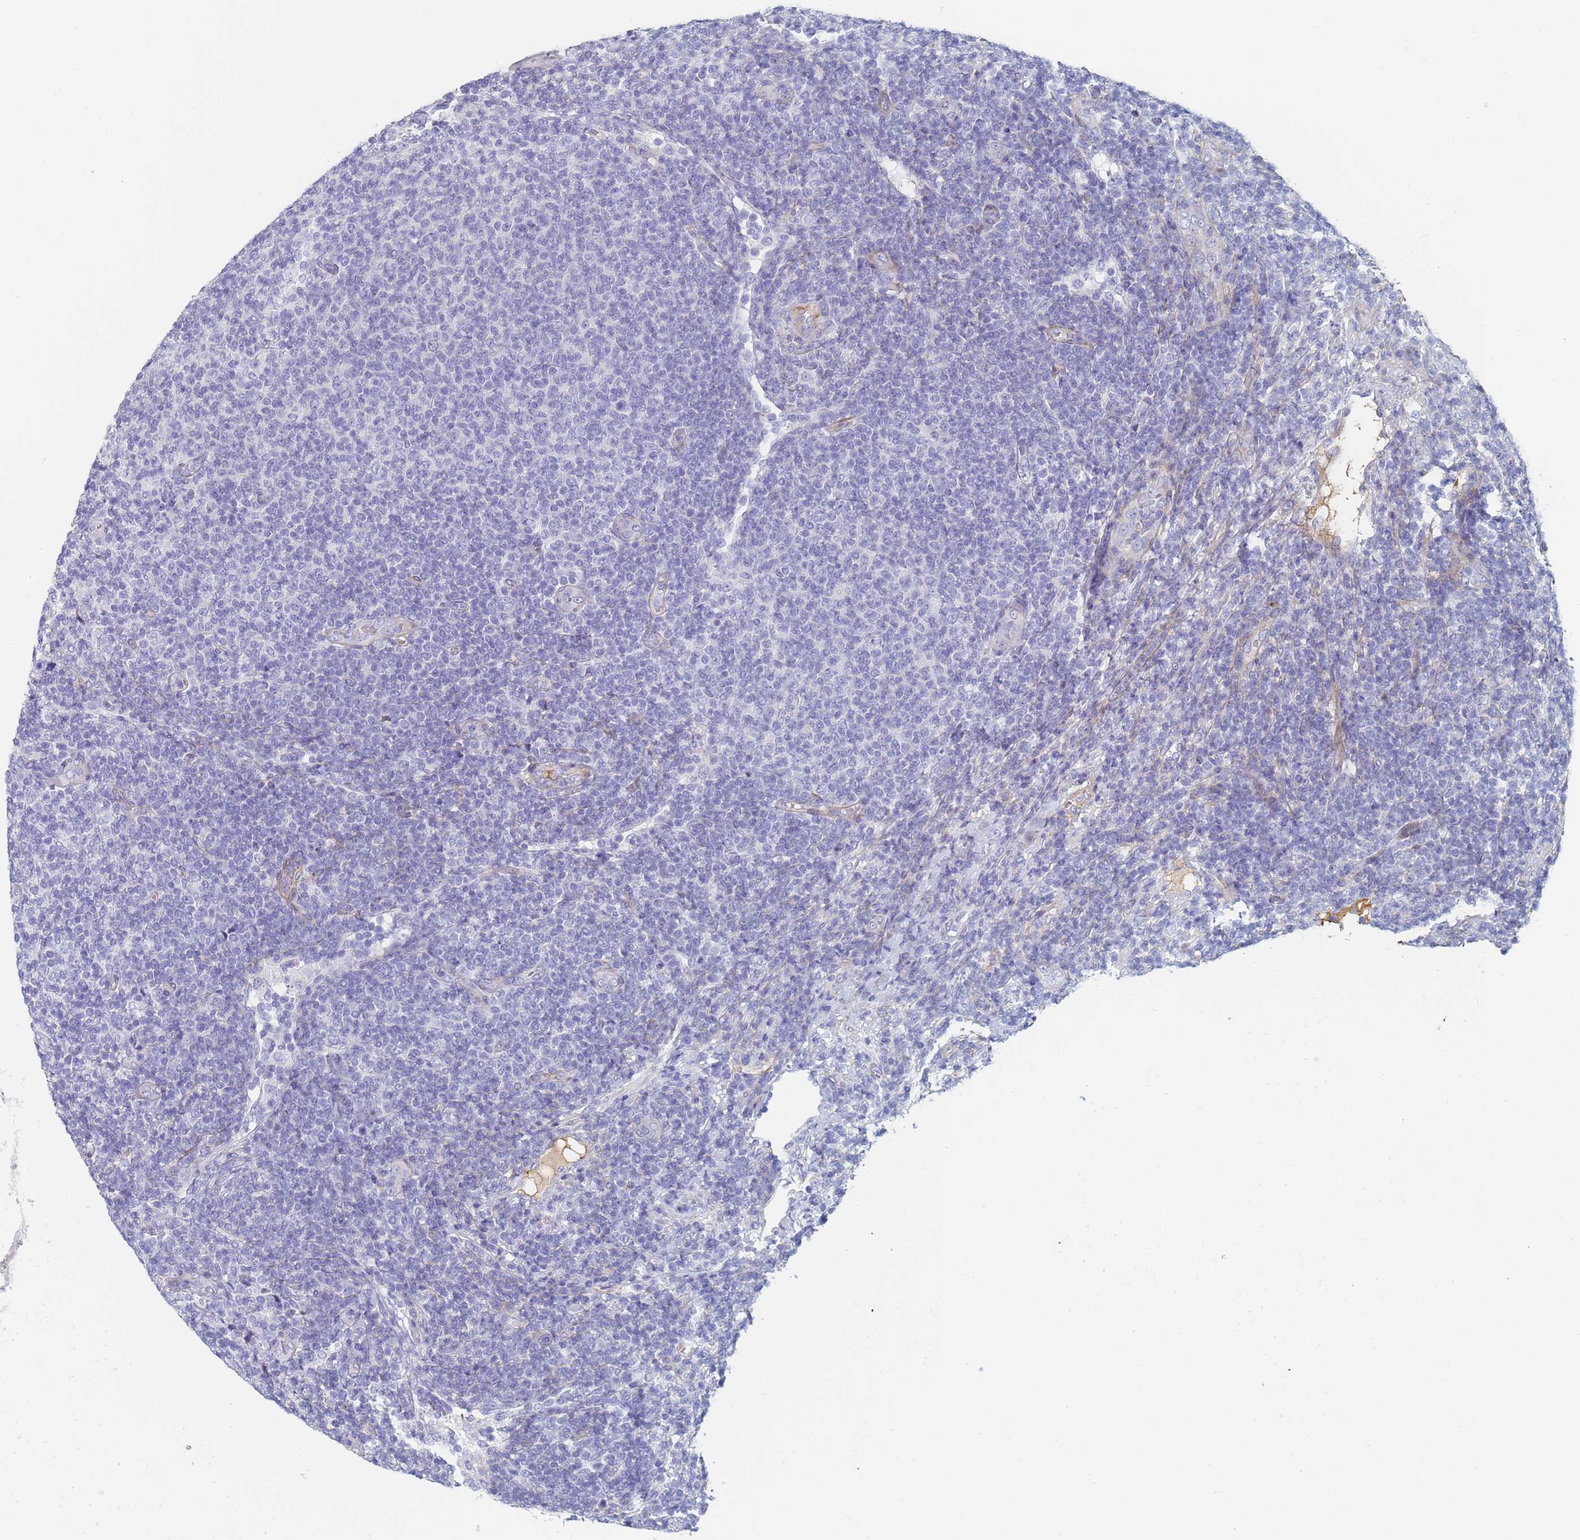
{"staining": {"intensity": "negative", "quantity": "none", "location": "none"}, "tissue": "lymphoma", "cell_type": "Tumor cells", "image_type": "cancer", "snomed": [{"axis": "morphology", "description": "Malignant lymphoma, non-Hodgkin's type, Low grade"}, {"axis": "topography", "description": "Lymph node"}], "caption": "Protein analysis of low-grade malignant lymphoma, non-Hodgkin's type exhibits no significant staining in tumor cells. (Stains: DAB (3,3'-diaminobenzidine) immunohistochemistry with hematoxylin counter stain, Microscopy: brightfield microscopy at high magnification).", "gene": "ABCA8", "patient": {"sex": "male", "age": 66}}